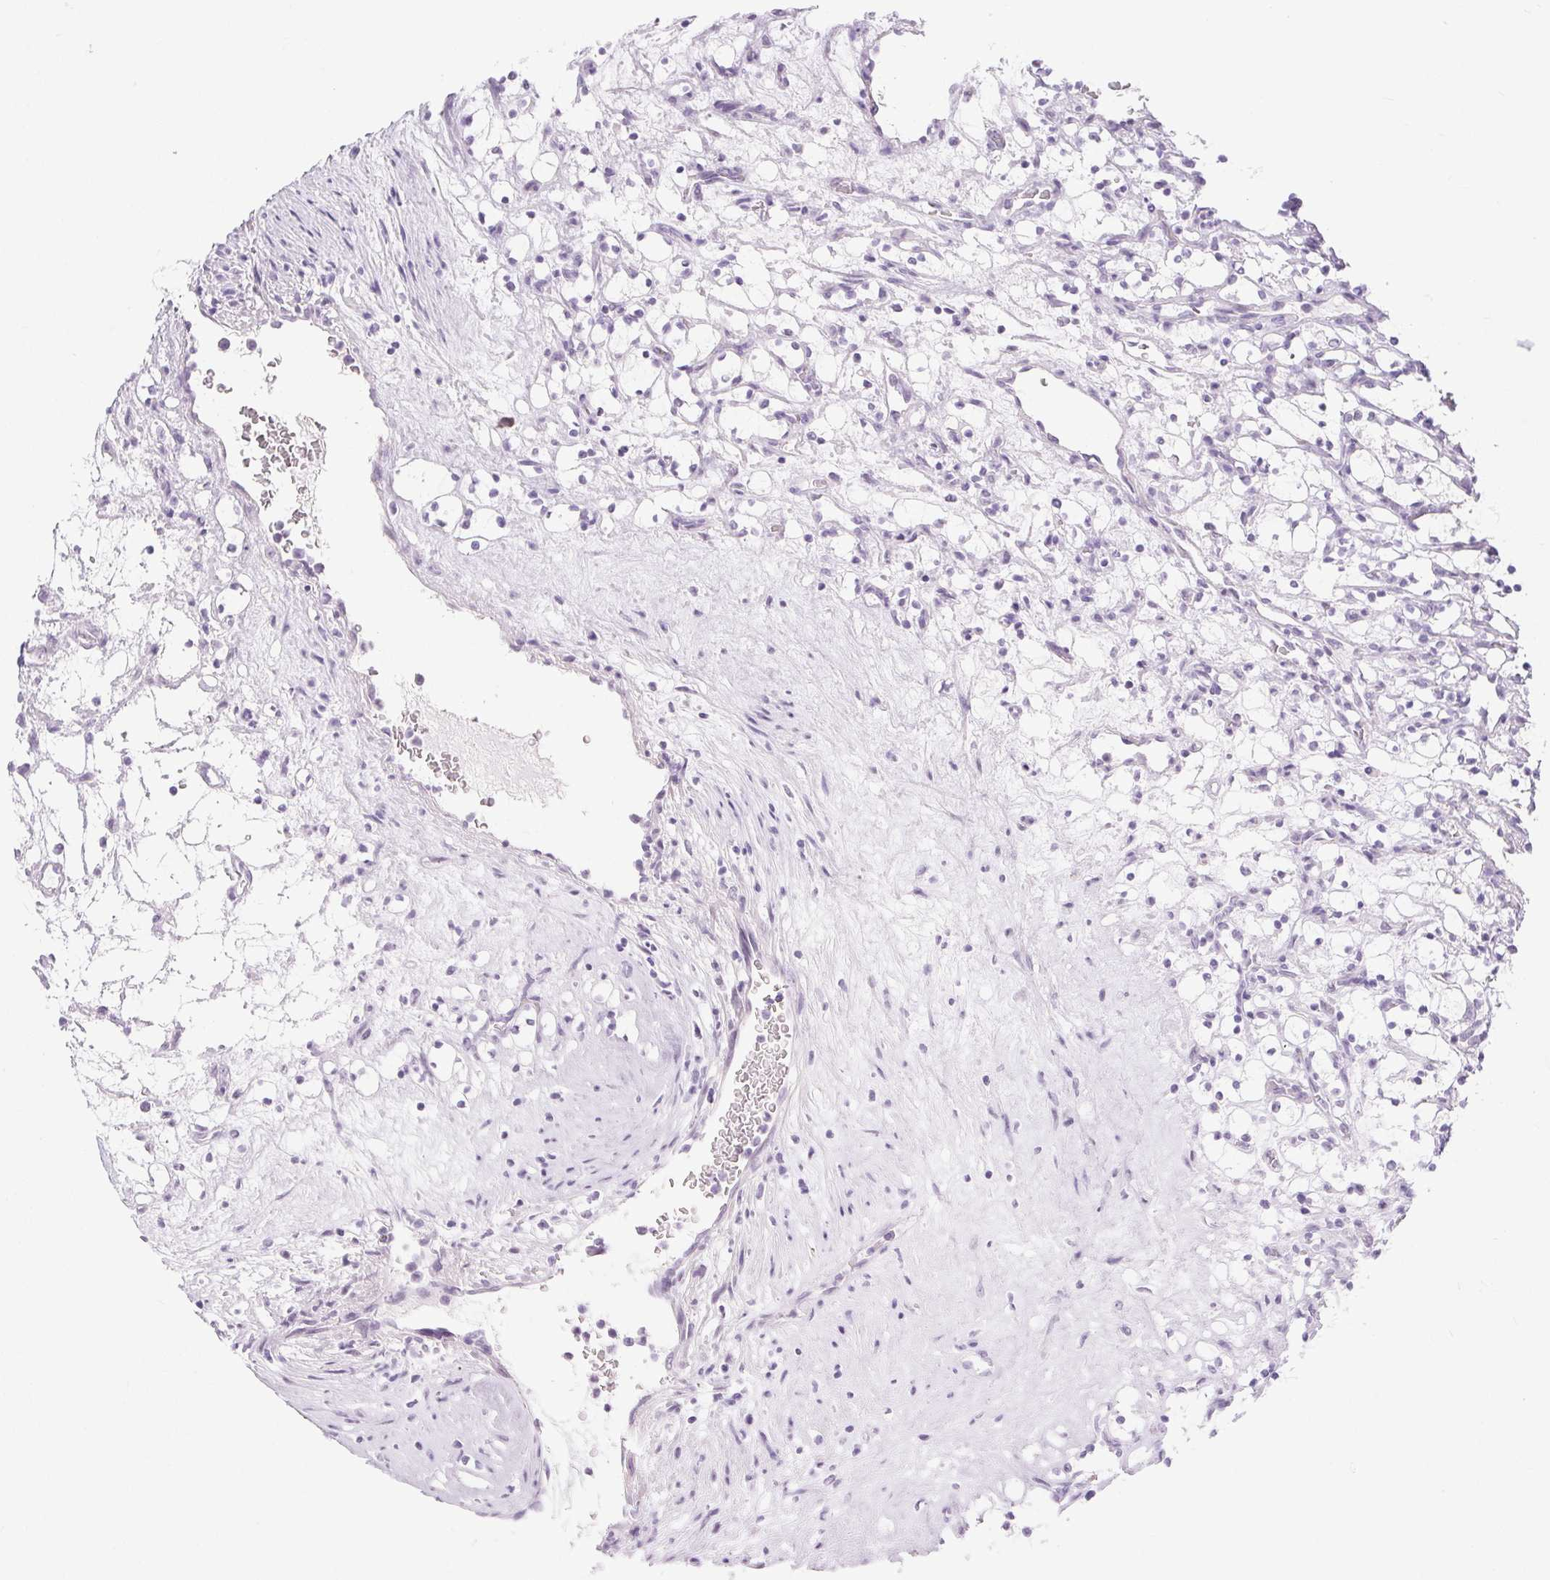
{"staining": {"intensity": "negative", "quantity": "none", "location": "none"}, "tissue": "renal cancer", "cell_type": "Tumor cells", "image_type": "cancer", "snomed": [{"axis": "morphology", "description": "Adenocarcinoma, NOS"}, {"axis": "topography", "description": "Kidney"}], "caption": "DAB (3,3'-diaminobenzidine) immunohistochemical staining of renal cancer exhibits no significant staining in tumor cells.", "gene": "BCAS1", "patient": {"sex": "female", "age": 69}}